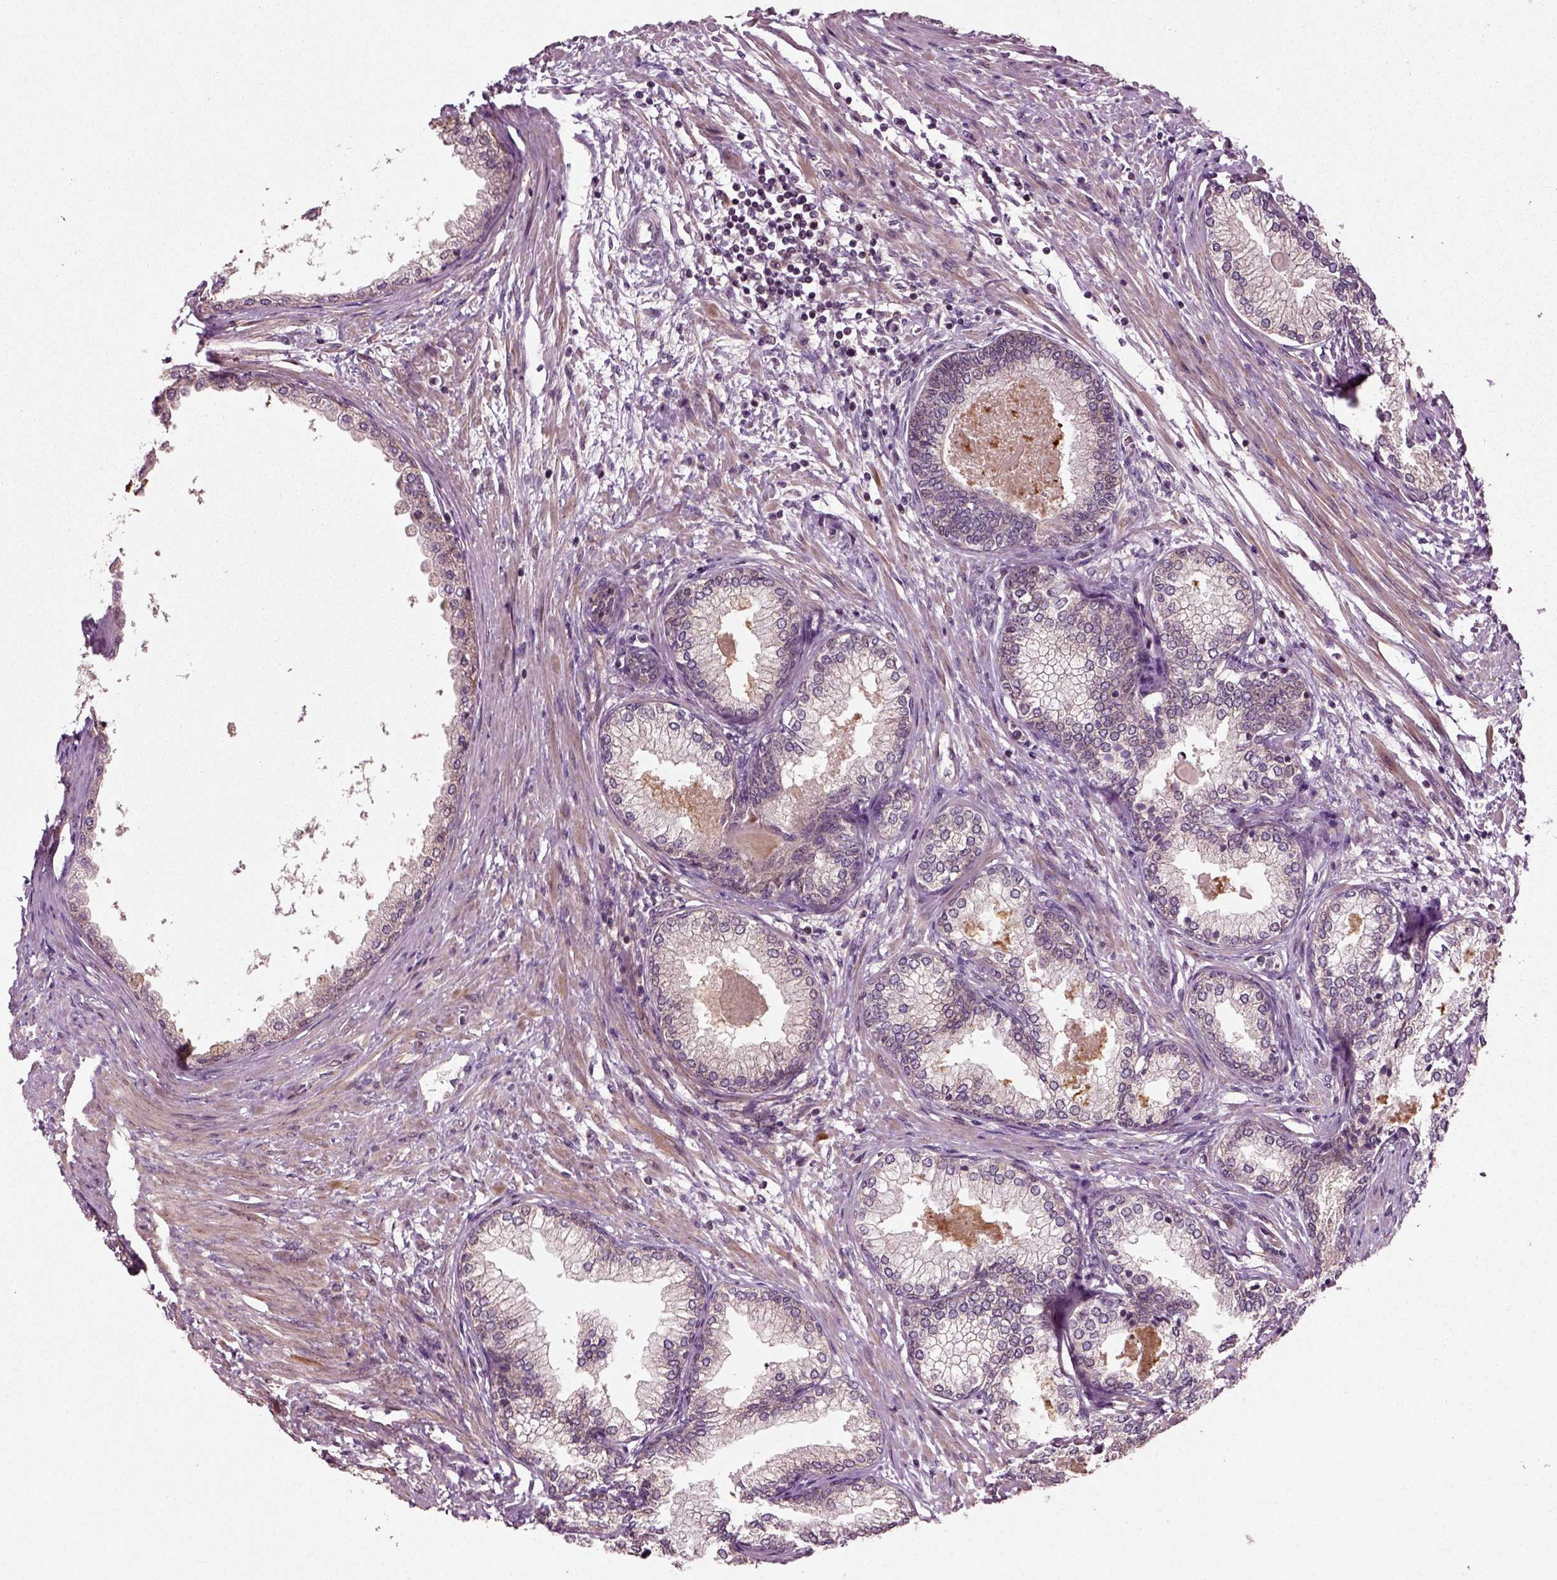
{"staining": {"intensity": "negative", "quantity": "none", "location": "none"}, "tissue": "prostate", "cell_type": "Glandular cells", "image_type": "normal", "snomed": [{"axis": "morphology", "description": "Normal tissue, NOS"}, {"axis": "topography", "description": "Prostate"}], "caption": "IHC of benign prostate reveals no staining in glandular cells.", "gene": "PLCD3", "patient": {"sex": "male", "age": 72}}